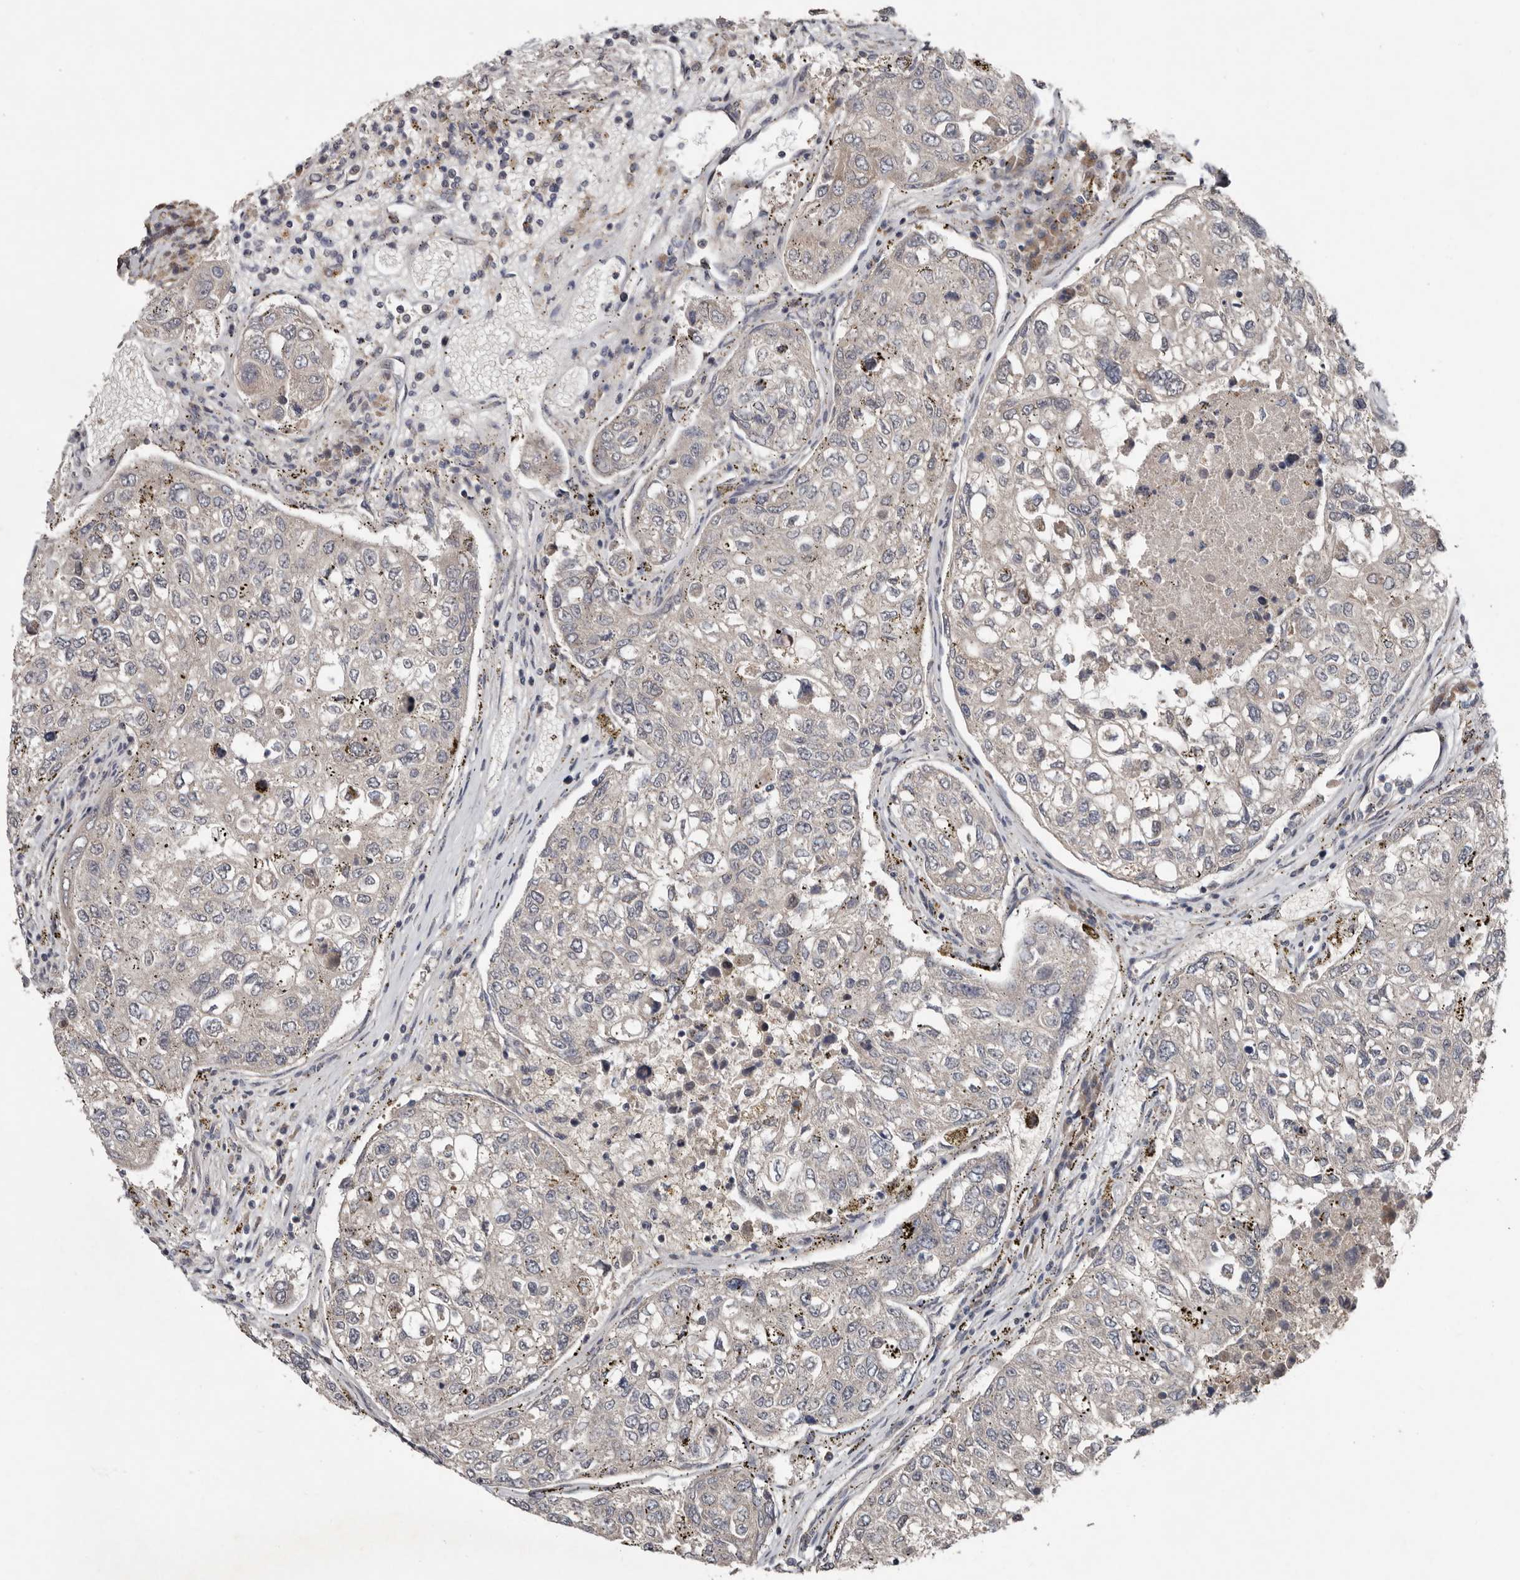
{"staining": {"intensity": "negative", "quantity": "none", "location": "none"}, "tissue": "urothelial cancer", "cell_type": "Tumor cells", "image_type": "cancer", "snomed": [{"axis": "morphology", "description": "Urothelial carcinoma, High grade"}, {"axis": "topography", "description": "Lymph node"}, {"axis": "topography", "description": "Urinary bladder"}], "caption": "Tumor cells show no significant positivity in high-grade urothelial carcinoma.", "gene": "CHML", "patient": {"sex": "male", "age": 51}}